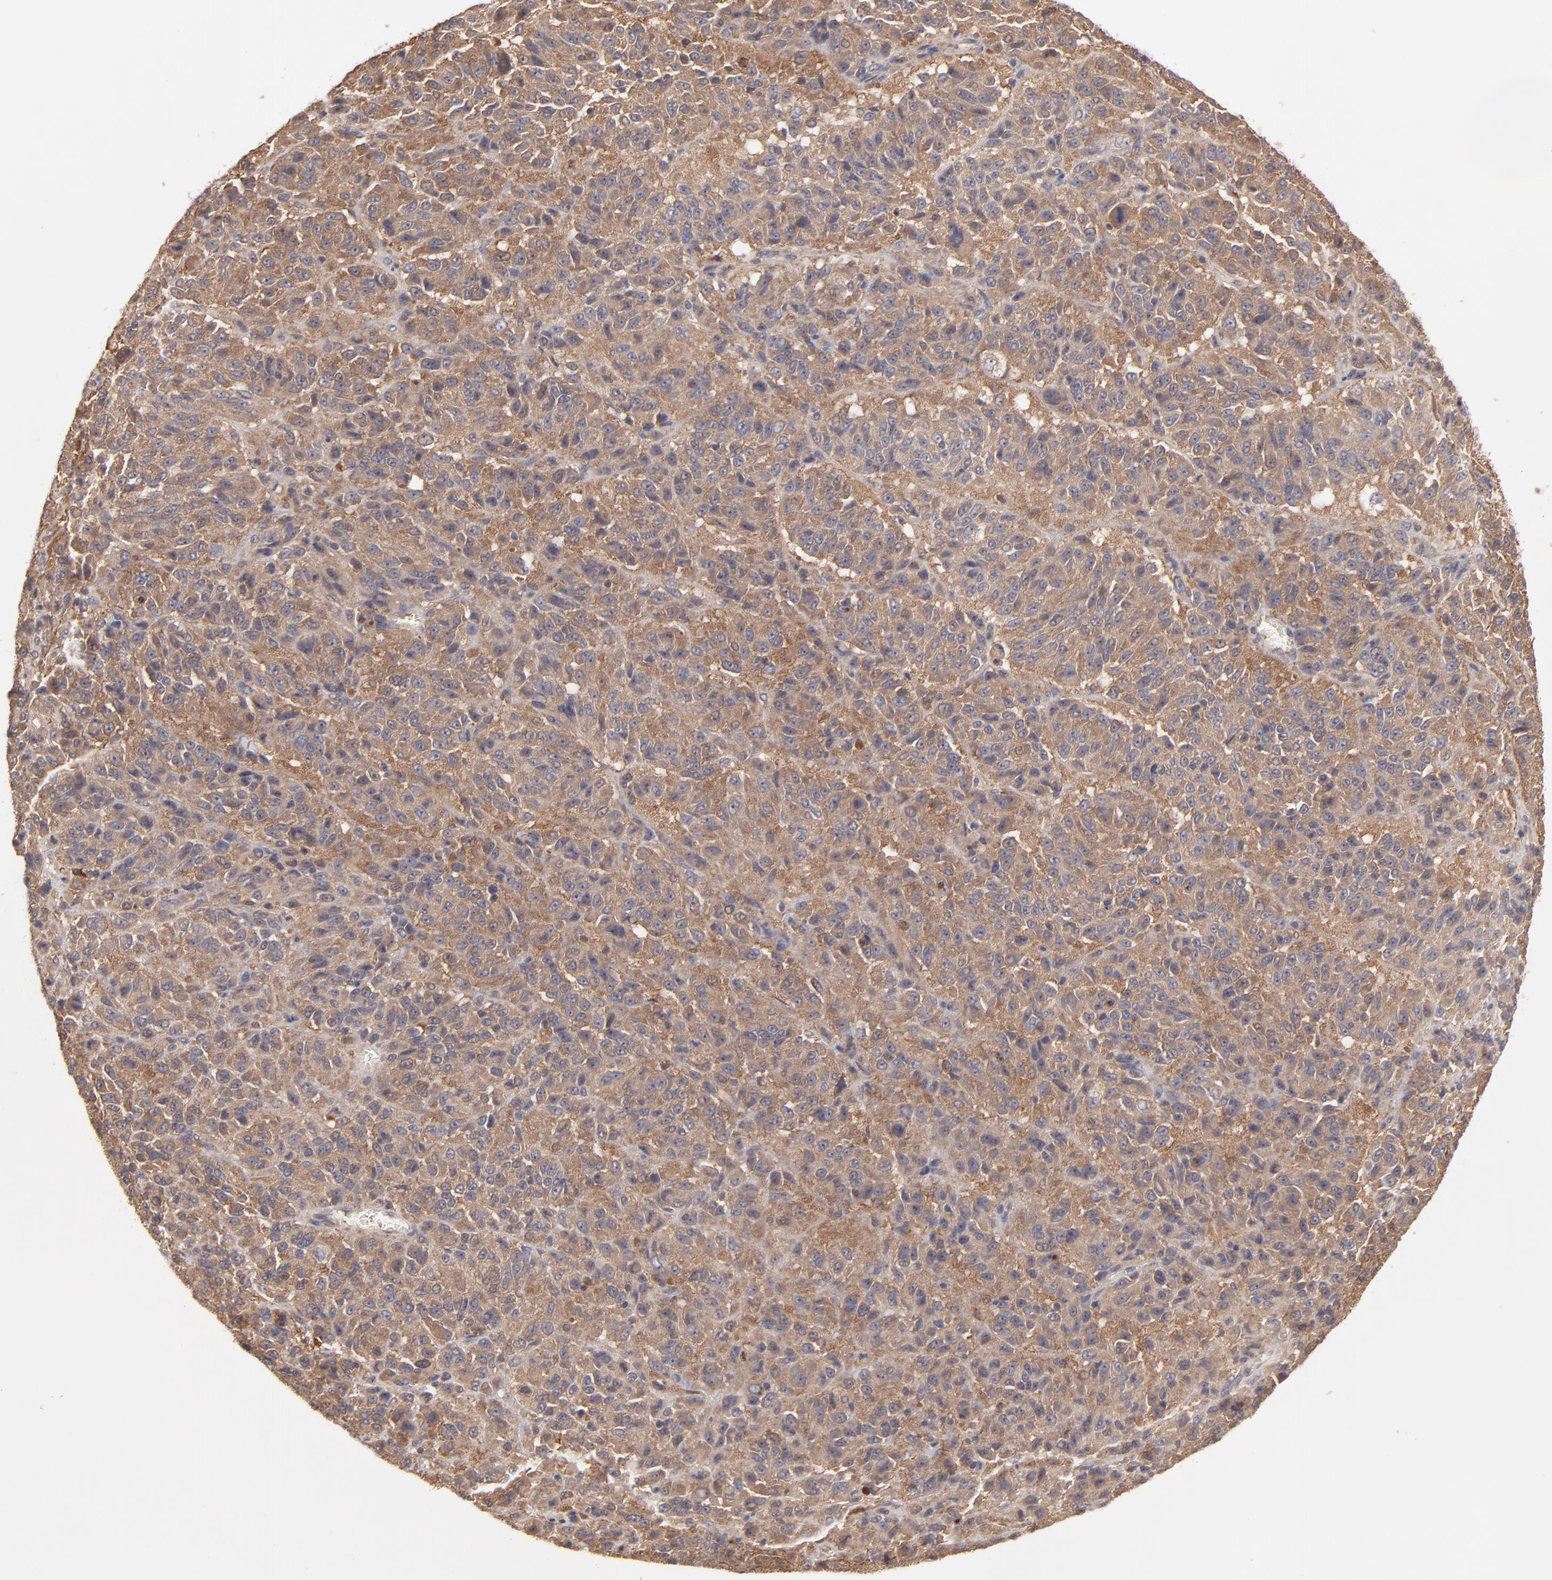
{"staining": {"intensity": "moderate", "quantity": ">75%", "location": "cytoplasmic/membranous"}, "tissue": "melanoma", "cell_type": "Tumor cells", "image_type": "cancer", "snomed": [{"axis": "morphology", "description": "Malignant melanoma, Metastatic site"}, {"axis": "topography", "description": "Lung"}], "caption": "Immunohistochemistry (IHC) of human malignant melanoma (metastatic site) exhibits medium levels of moderate cytoplasmic/membranous staining in approximately >75% of tumor cells.", "gene": "GART", "patient": {"sex": "male", "age": 64}}